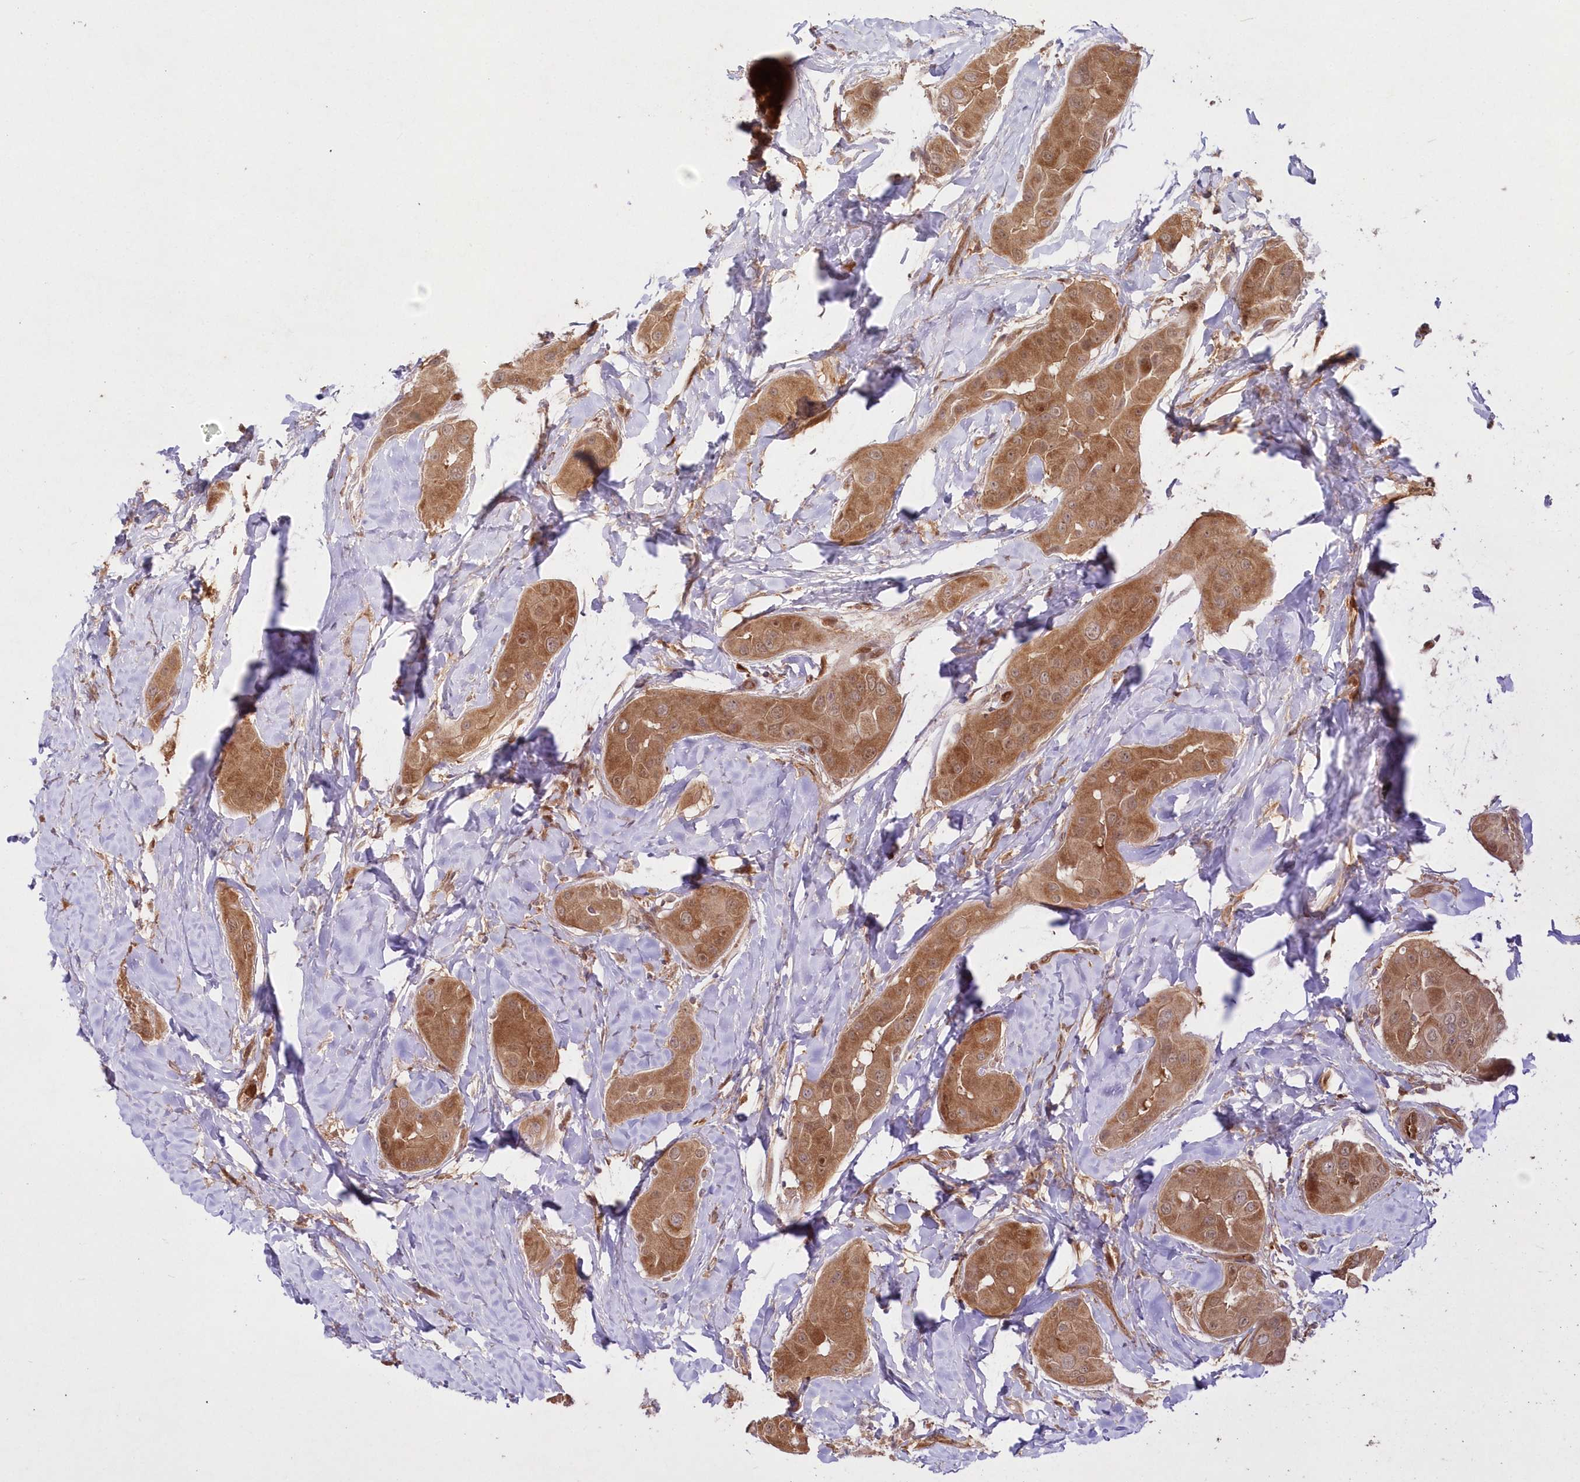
{"staining": {"intensity": "moderate", "quantity": ">75%", "location": "cytoplasmic/membranous"}, "tissue": "thyroid cancer", "cell_type": "Tumor cells", "image_type": "cancer", "snomed": [{"axis": "morphology", "description": "Papillary adenocarcinoma, NOS"}, {"axis": "topography", "description": "Thyroid gland"}], "caption": "IHC image of neoplastic tissue: human papillary adenocarcinoma (thyroid) stained using immunohistochemistry demonstrates medium levels of moderate protein expression localized specifically in the cytoplasmic/membranous of tumor cells, appearing as a cytoplasmic/membranous brown color.", "gene": "GBE1", "patient": {"sex": "male", "age": 33}}